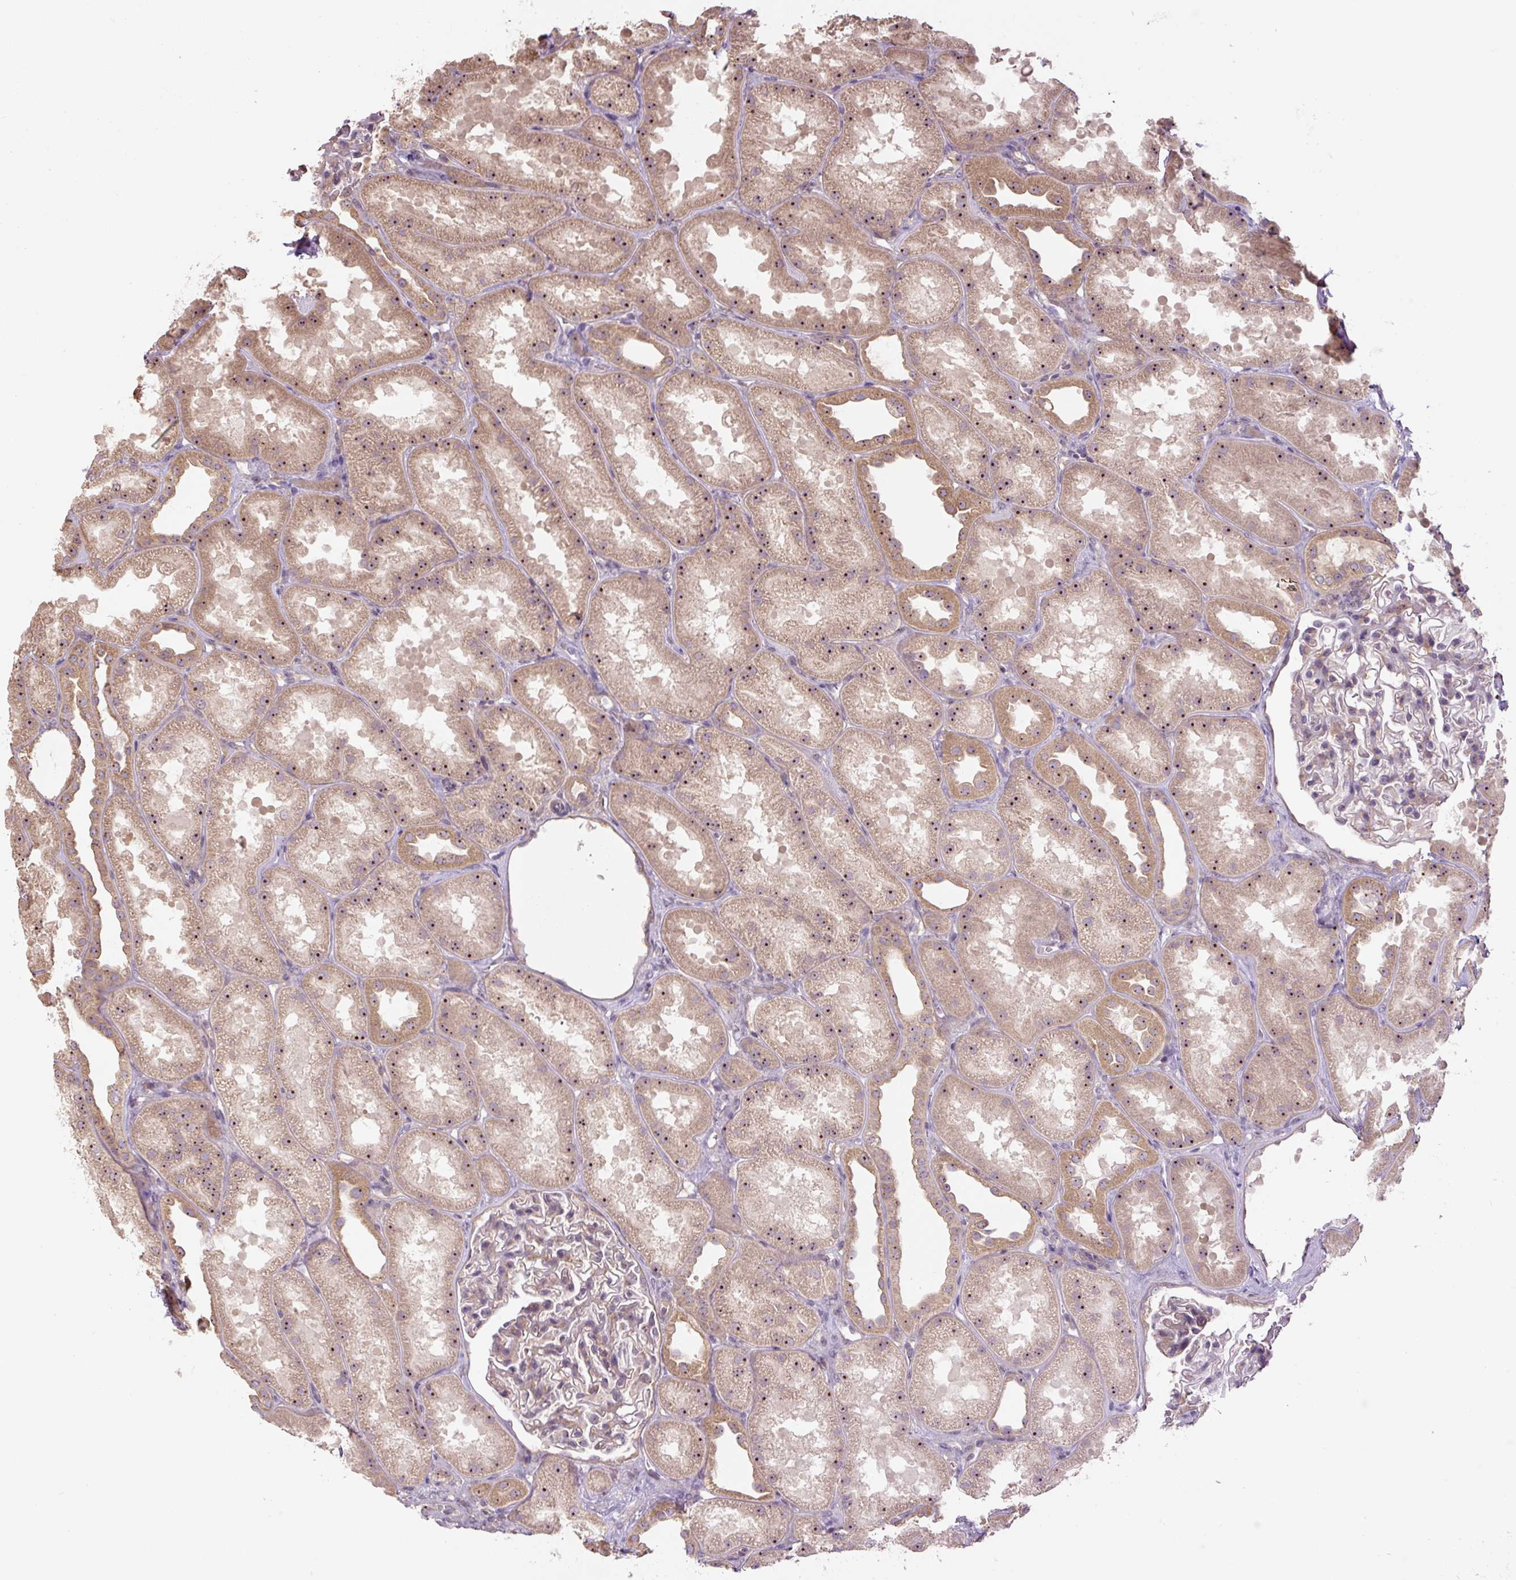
{"staining": {"intensity": "weak", "quantity": "25%-75%", "location": "cytoplasmic/membranous"}, "tissue": "kidney", "cell_type": "Cells in glomeruli", "image_type": "normal", "snomed": [{"axis": "morphology", "description": "Normal tissue, NOS"}, {"axis": "topography", "description": "Kidney"}], "caption": "Immunohistochemistry (IHC) photomicrograph of unremarkable human kidney stained for a protein (brown), which demonstrates low levels of weak cytoplasmic/membranous expression in approximately 25%-75% of cells in glomeruli.", "gene": "TMEM151B", "patient": {"sex": "male", "age": 61}}